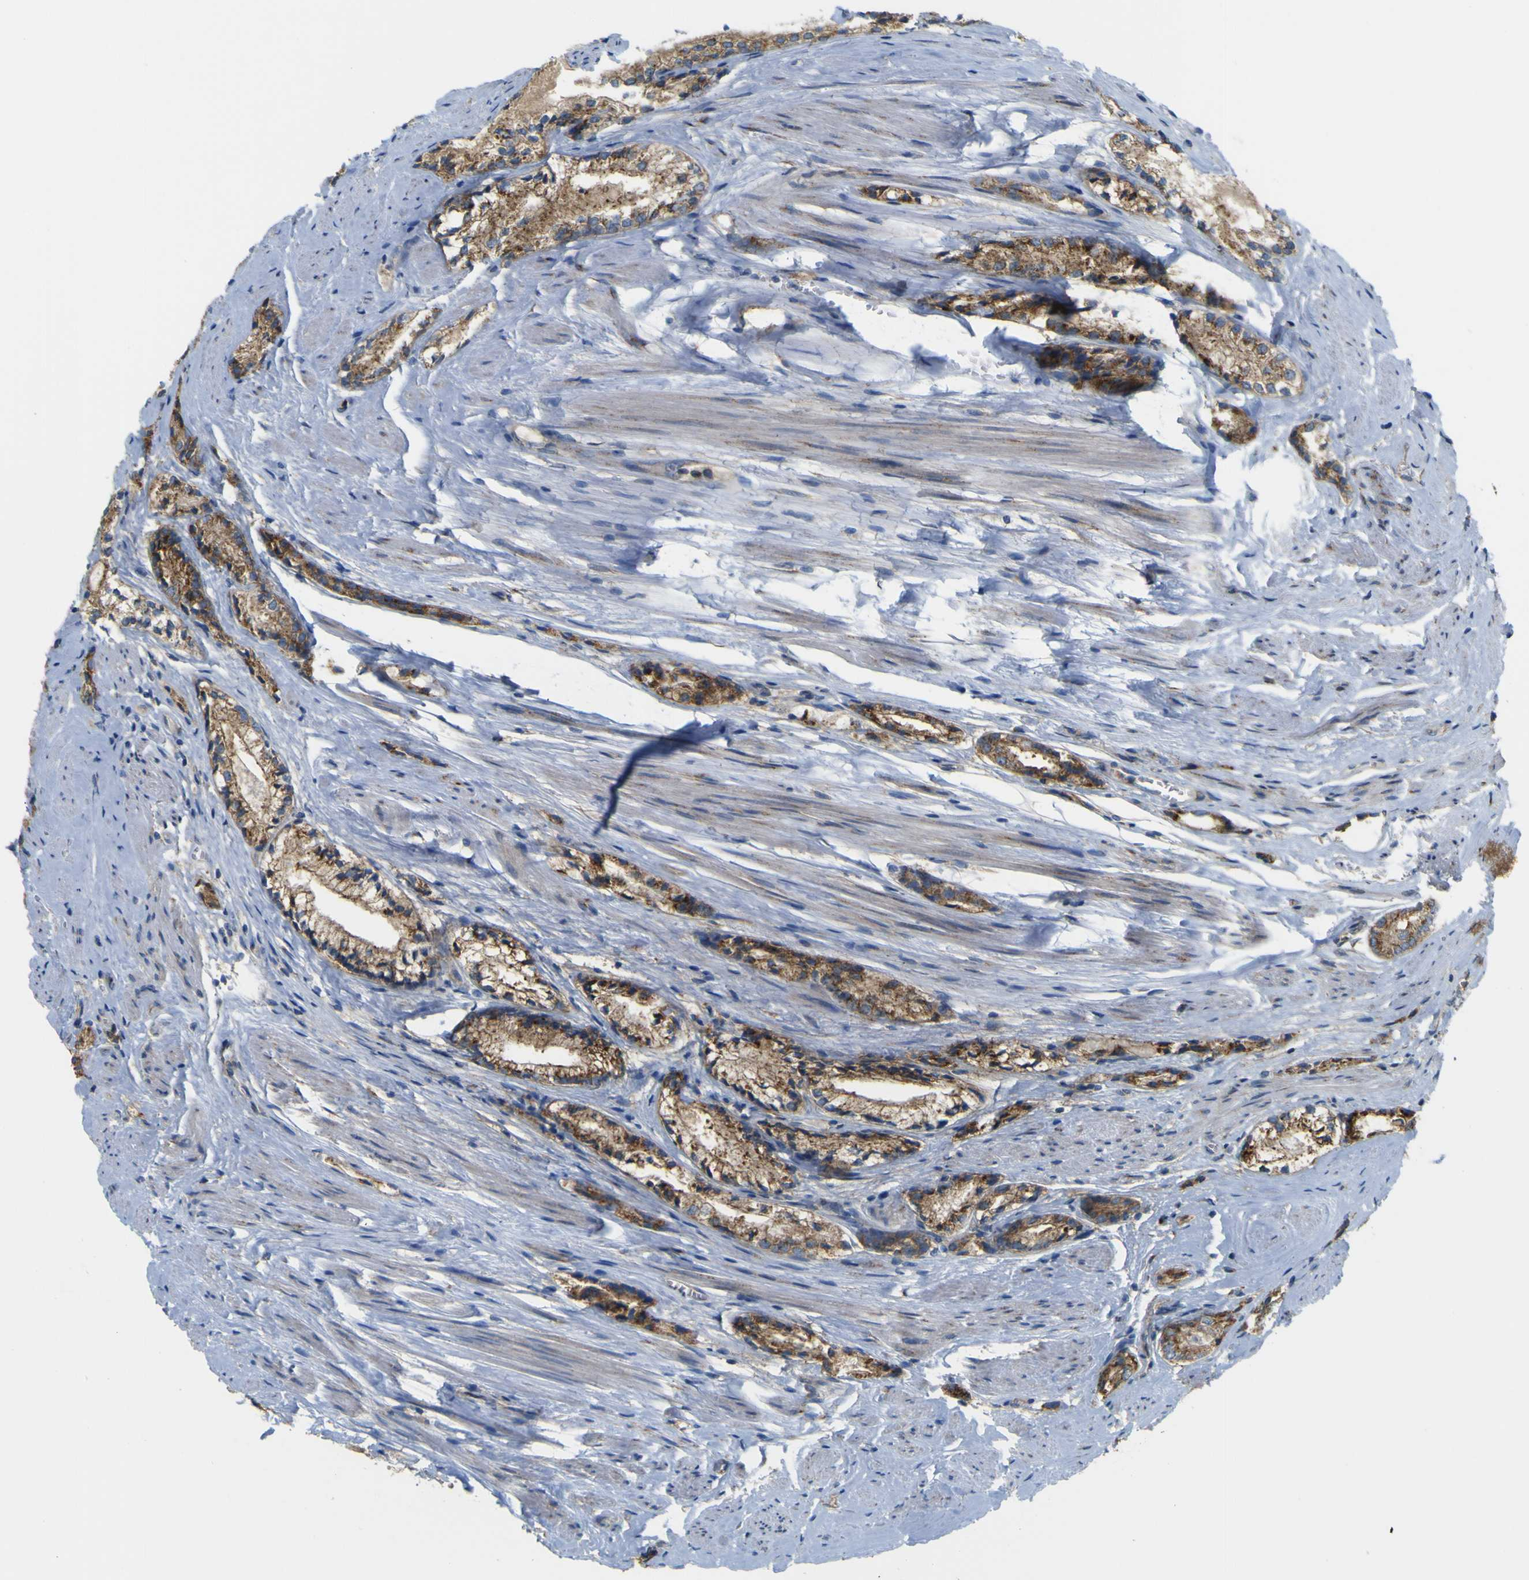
{"staining": {"intensity": "moderate", "quantity": ">75%", "location": "cytoplasmic/membranous"}, "tissue": "prostate cancer", "cell_type": "Tumor cells", "image_type": "cancer", "snomed": [{"axis": "morphology", "description": "Adenocarcinoma, Low grade"}, {"axis": "topography", "description": "Prostate"}], "caption": "A brown stain labels moderate cytoplasmic/membranous positivity of a protein in human adenocarcinoma (low-grade) (prostate) tumor cells. The staining was performed using DAB (3,3'-diaminobenzidine), with brown indicating positive protein expression. Nuclei are stained blue with hematoxylin.", "gene": "IGF2R", "patient": {"sex": "male", "age": 60}}